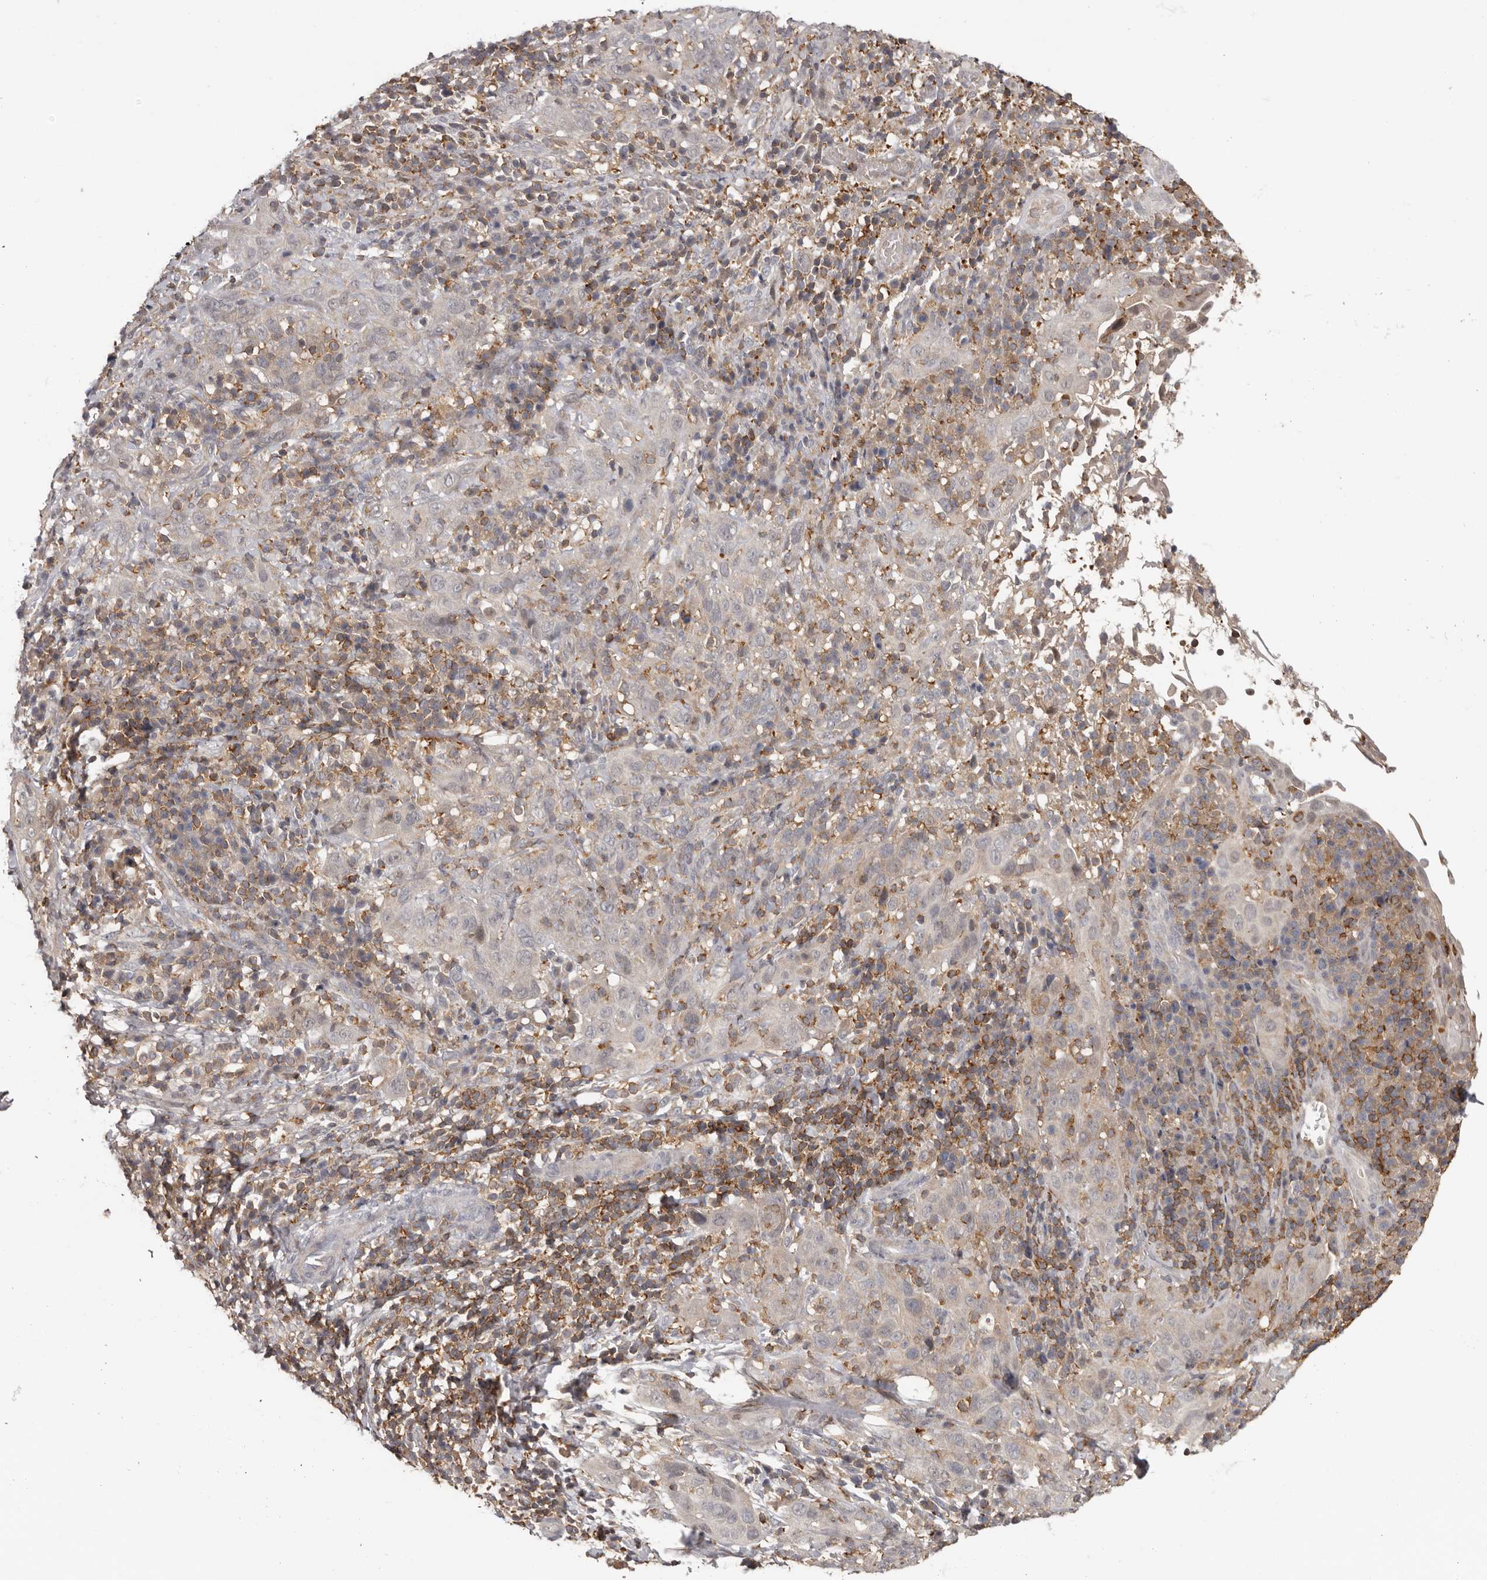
{"staining": {"intensity": "negative", "quantity": "none", "location": "none"}, "tissue": "cervical cancer", "cell_type": "Tumor cells", "image_type": "cancer", "snomed": [{"axis": "morphology", "description": "Squamous cell carcinoma, NOS"}, {"axis": "topography", "description": "Cervix"}], "caption": "Tumor cells are negative for brown protein staining in cervical cancer. (DAB immunohistochemistry (IHC) visualized using brightfield microscopy, high magnification).", "gene": "ANKRD44", "patient": {"sex": "female", "age": 46}}